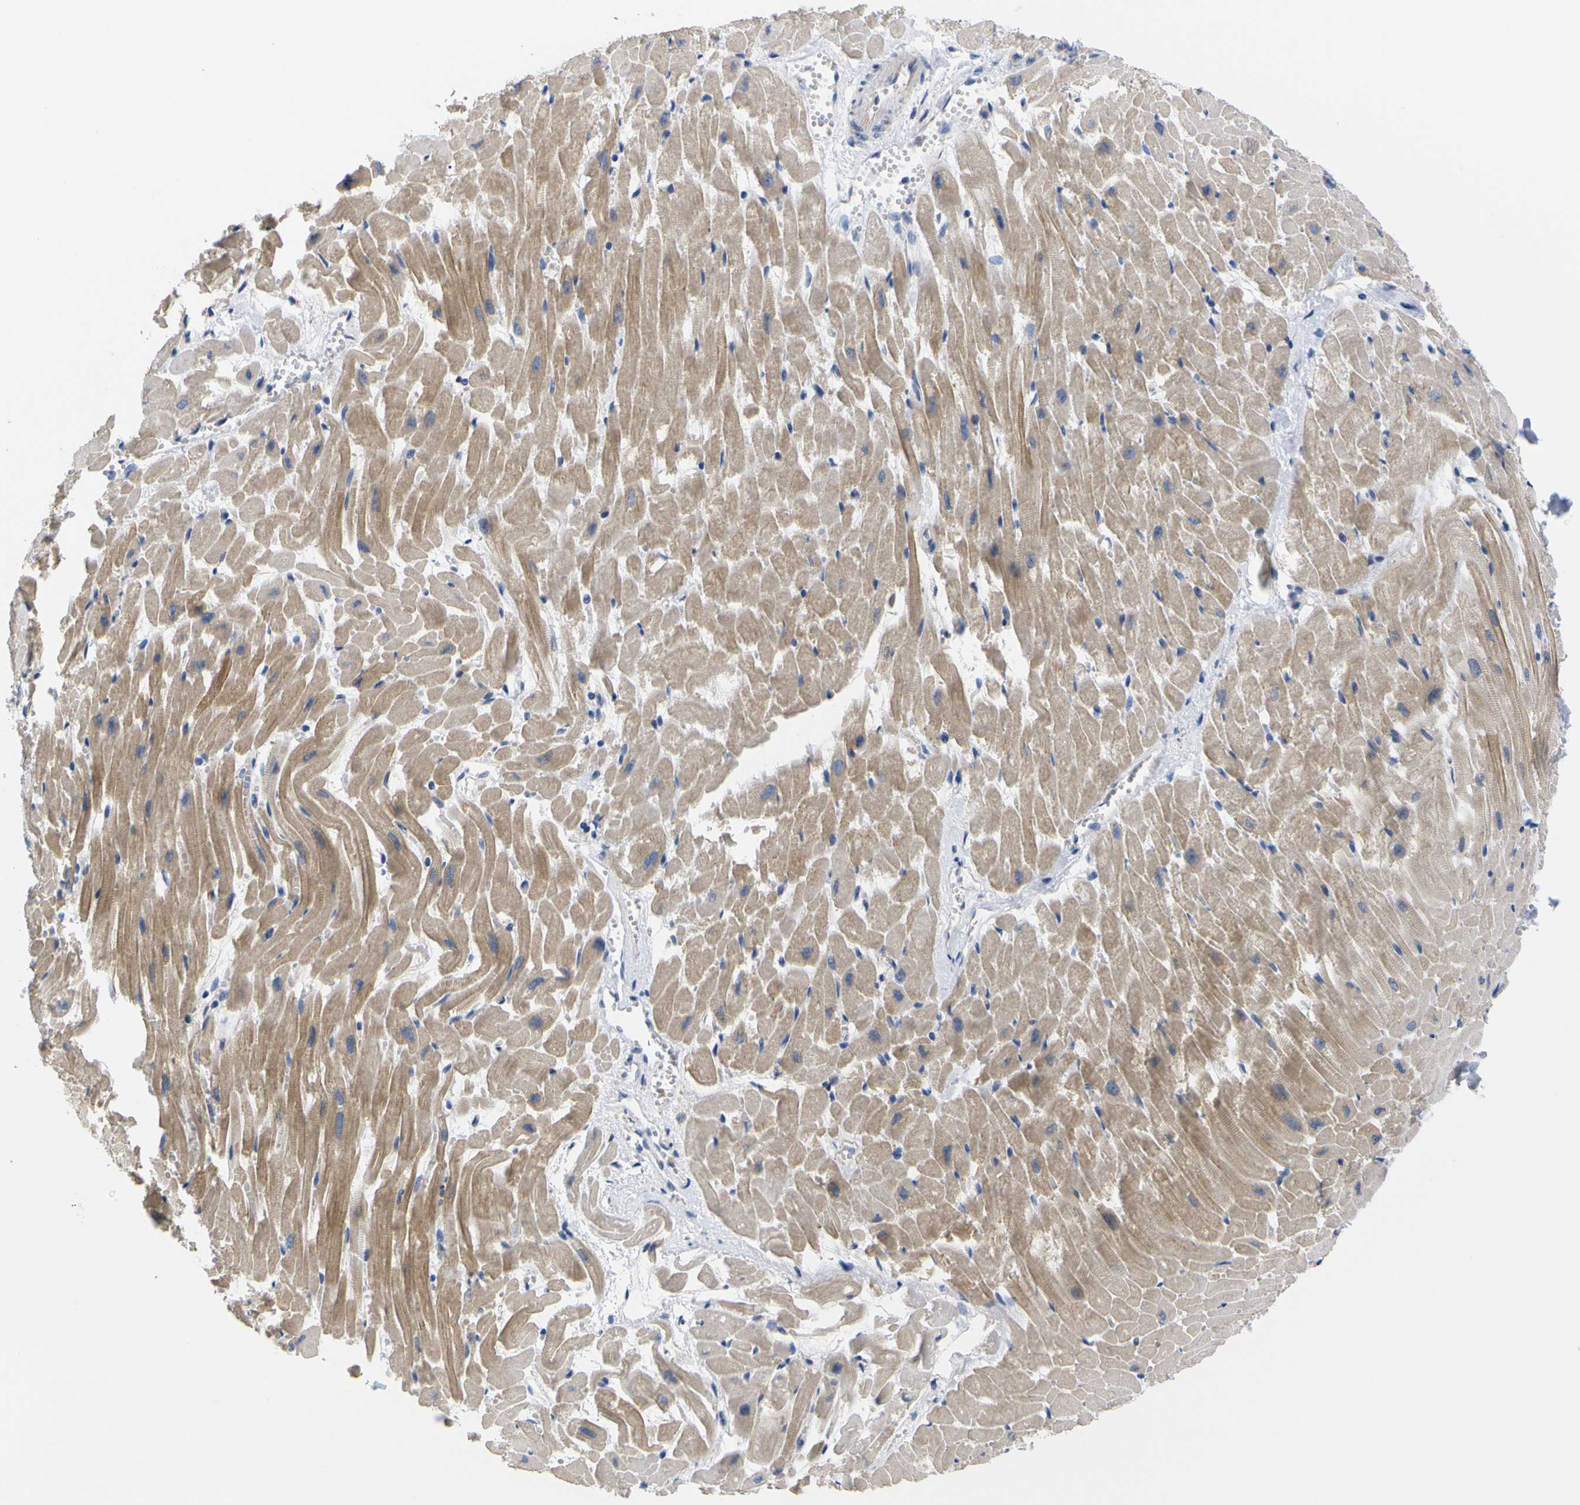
{"staining": {"intensity": "moderate", "quantity": ">75%", "location": "cytoplasmic/membranous"}, "tissue": "heart muscle", "cell_type": "Cardiomyocytes", "image_type": "normal", "snomed": [{"axis": "morphology", "description": "Normal tissue, NOS"}, {"axis": "topography", "description": "Heart"}], "caption": "A micrograph showing moderate cytoplasmic/membranous expression in approximately >75% of cardiomyocytes in benign heart muscle, as visualized by brown immunohistochemical staining.", "gene": "USH1C", "patient": {"sex": "female", "age": 19}}